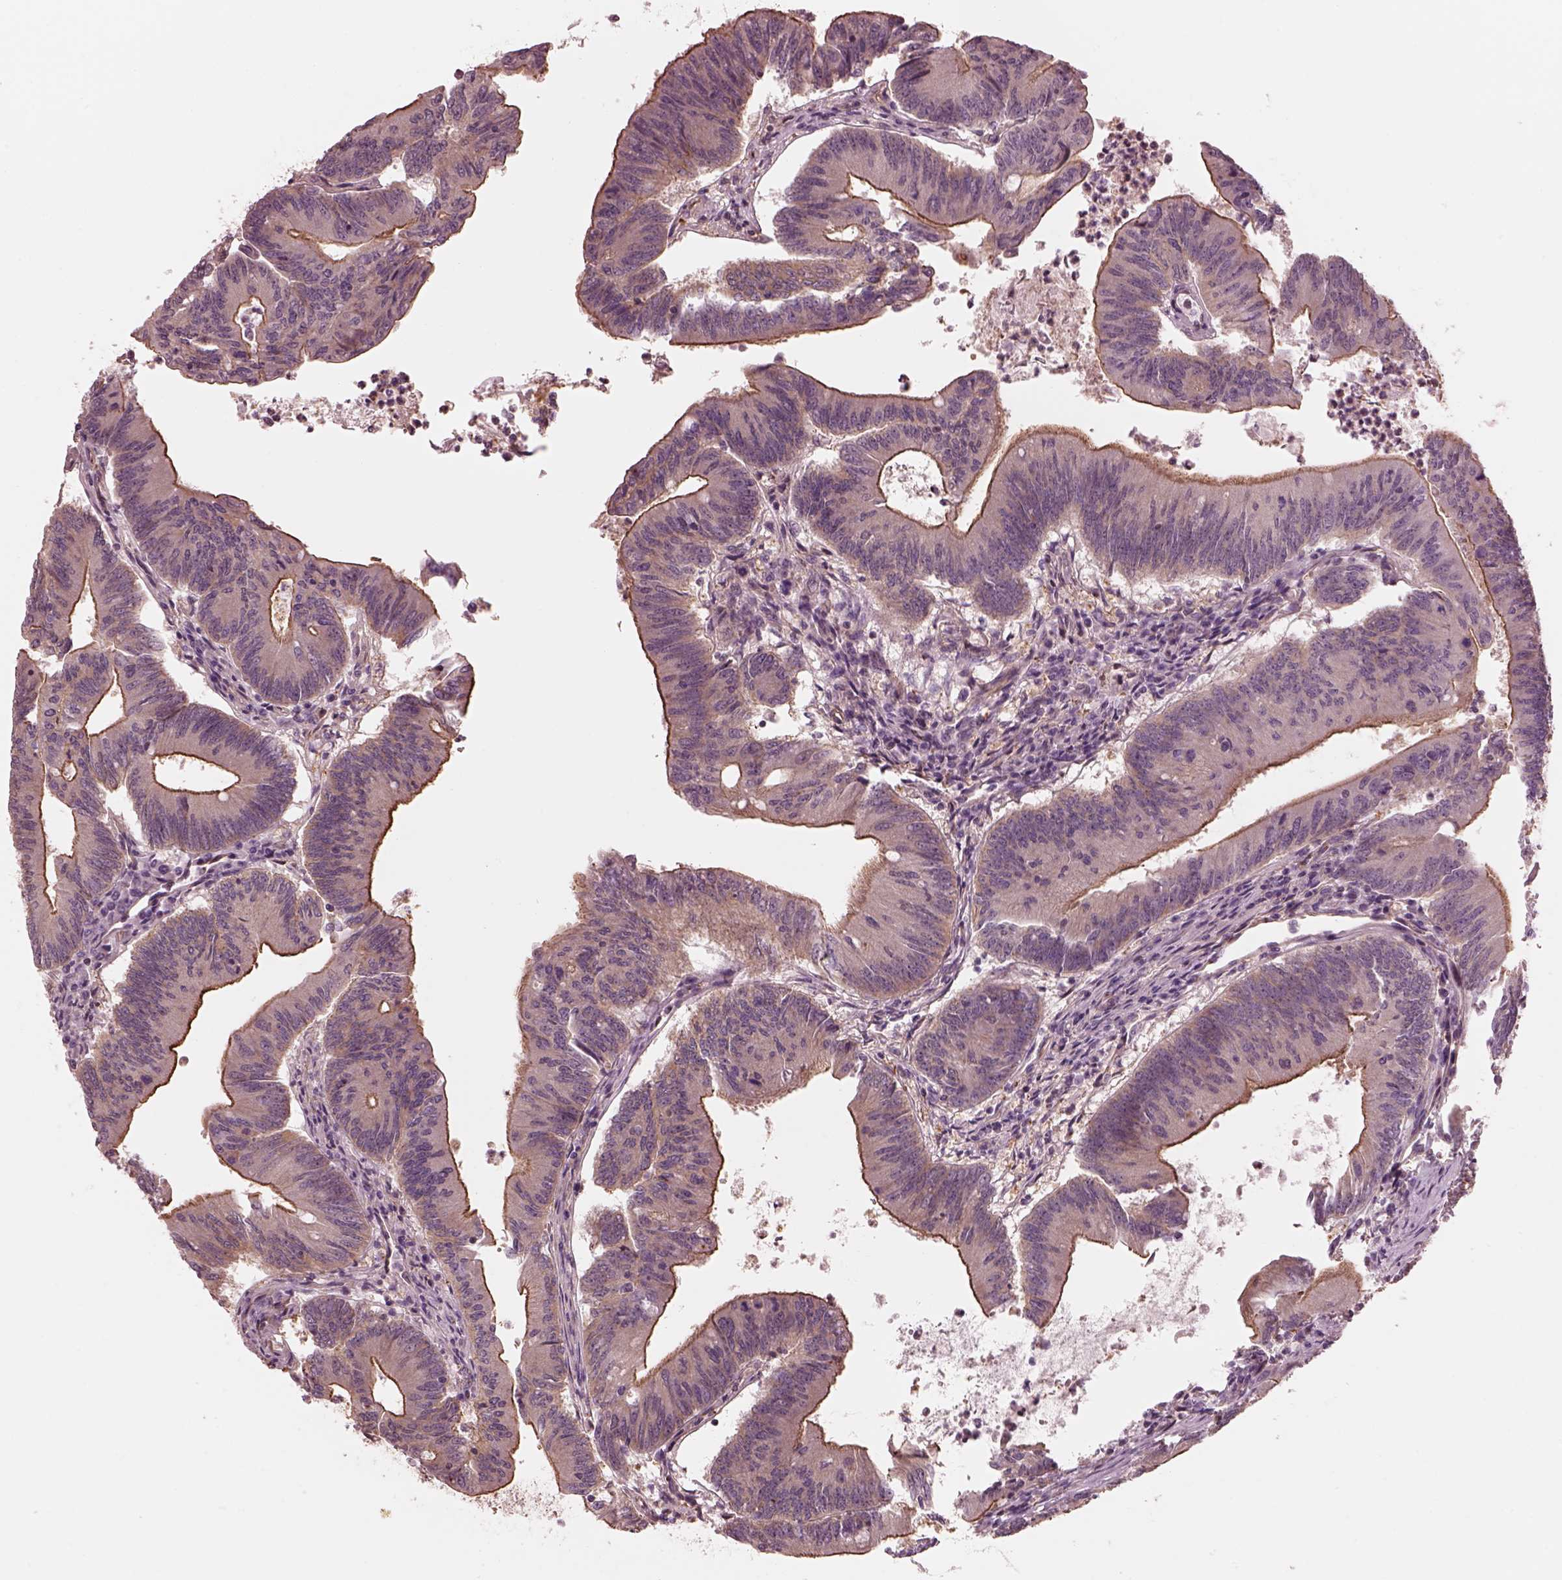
{"staining": {"intensity": "strong", "quantity": "25%-75%", "location": "cytoplasmic/membranous"}, "tissue": "colorectal cancer", "cell_type": "Tumor cells", "image_type": "cancer", "snomed": [{"axis": "morphology", "description": "Adenocarcinoma, NOS"}, {"axis": "topography", "description": "Colon"}], "caption": "Colorectal cancer stained with a protein marker displays strong staining in tumor cells.", "gene": "STK33", "patient": {"sex": "female", "age": 70}}